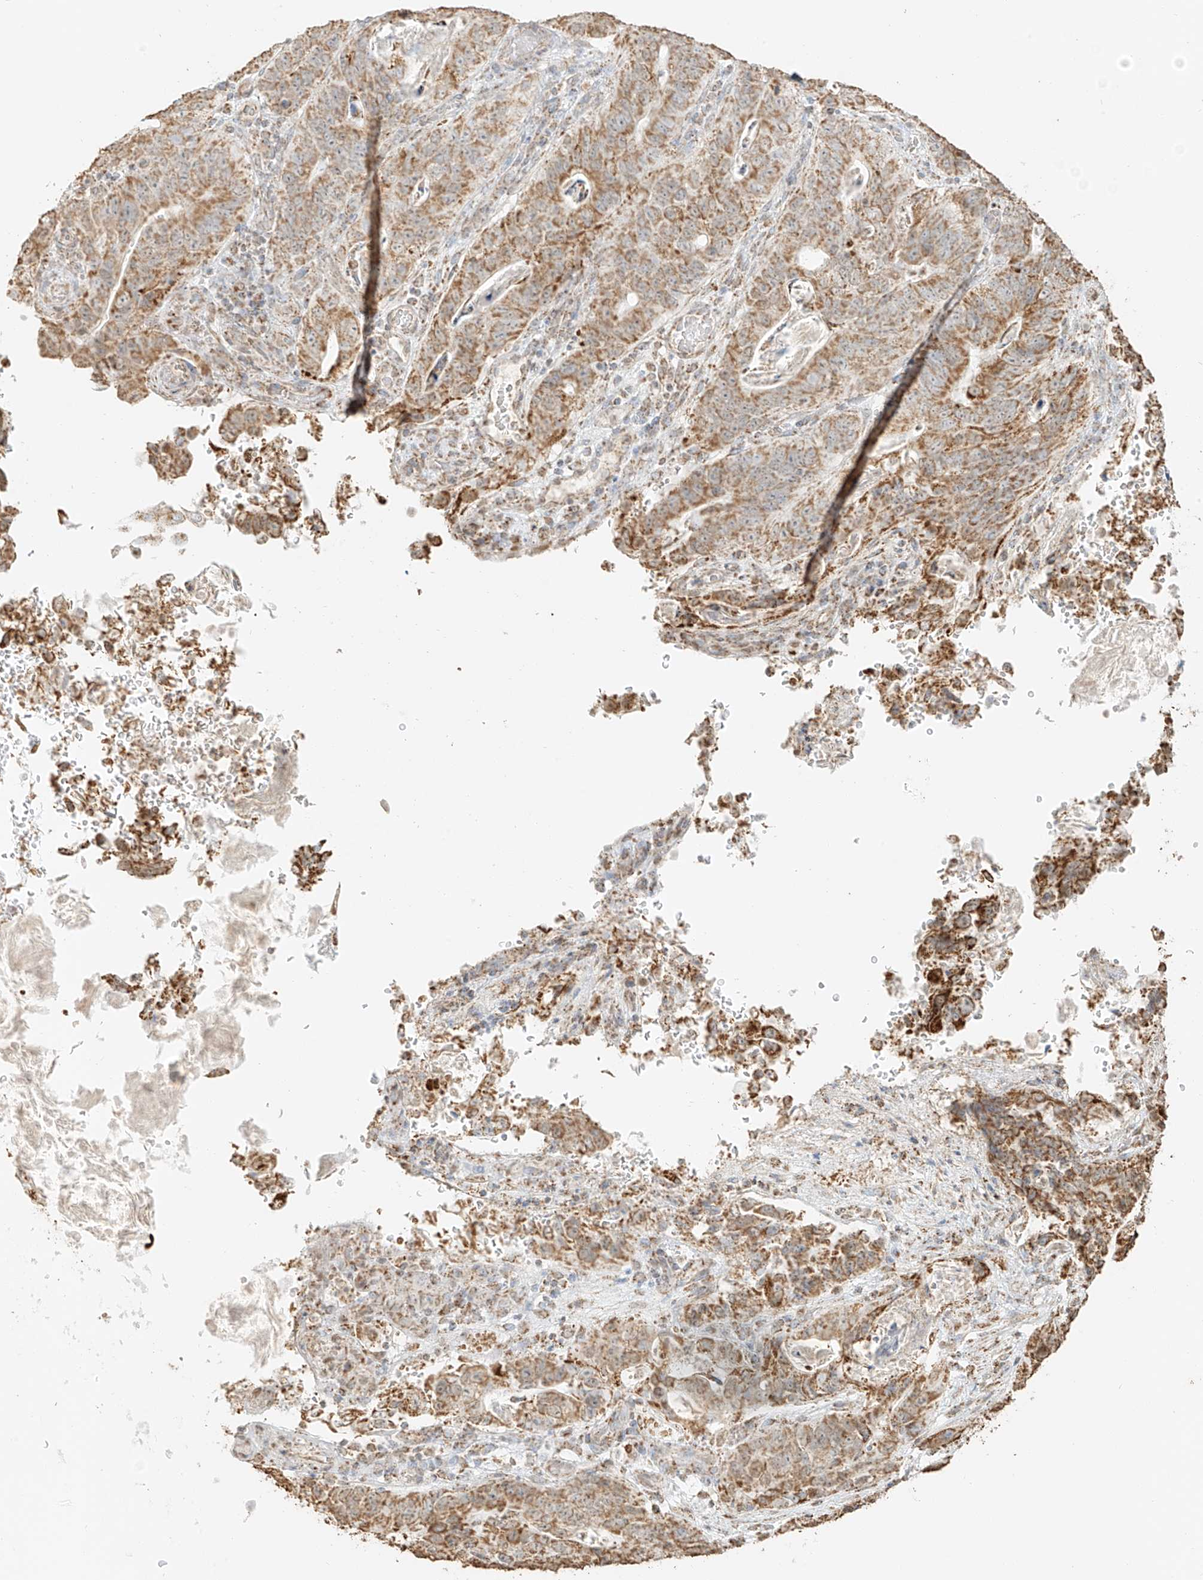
{"staining": {"intensity": "moderate", "quantity": ">75%", "location": "cytoplasmic/membranous"}, "tissue": "stomach cancer", "cell_type": "Tumor cells", "image_type": "cancer", "snomed": [{"axis": "morphology", "description": "Normal tissue, NOS"}, {"axis": "morphology", "description": "Adenocarcinoma, NOS"}, {"axis": "topography", "description": "Stomach"}], "caption": "A brown stain labels moderate cytoplasmic/membranous staining of a protein in stomach cancer tumor cells. (brown staining indicates protein expression, while blue staining denotes nuclei).", "gene": "MIPEP", "patient": {"sex": "female", "age": 89}}